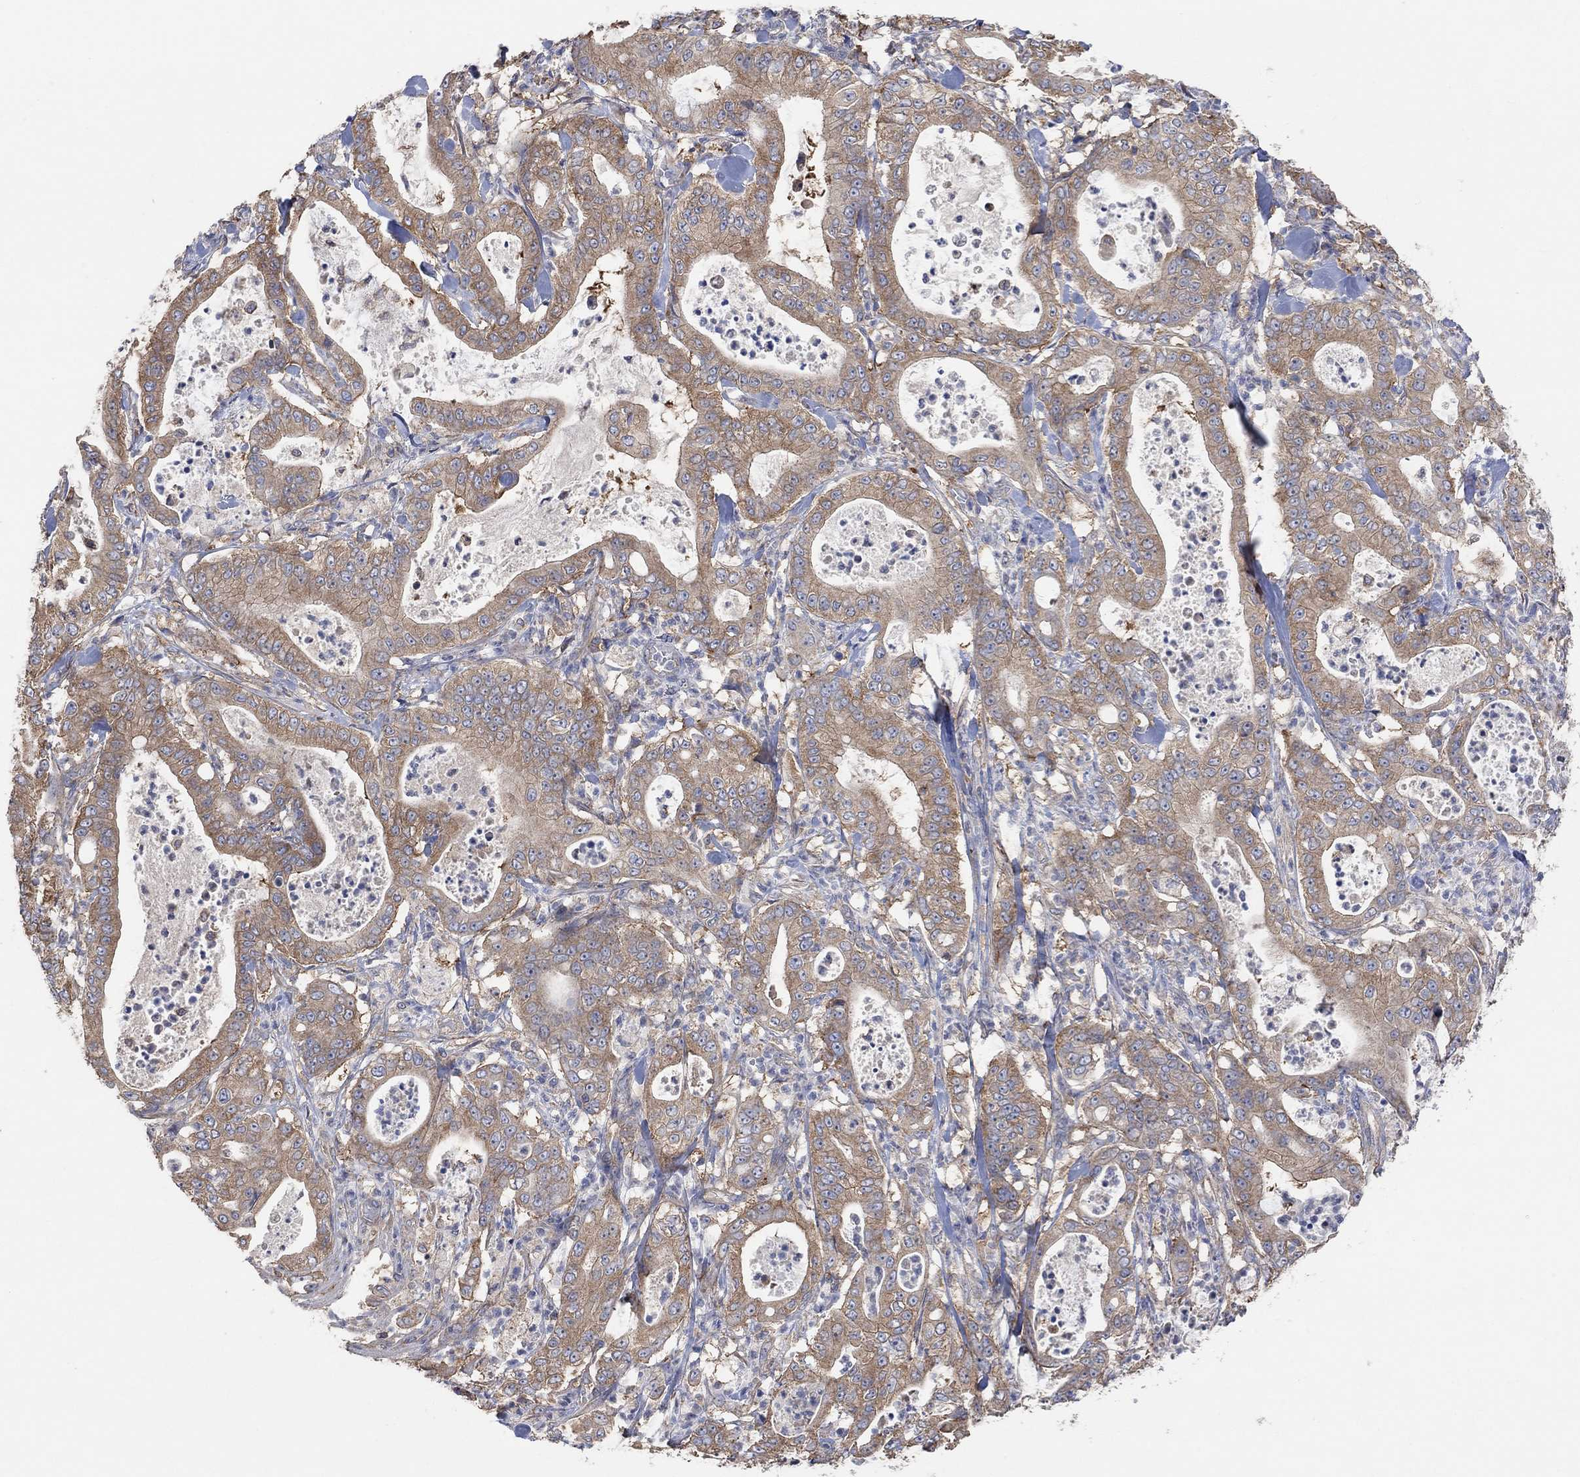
{"staining": {"intensity": "moderate", "quantity": ">75%", "location": "cytoplasmic/membranous"}, "tissue": "pancreatic cancer", "cell_type": "Tumor cells", "image_type": "cancer", "snomed": [{"axis": "morphology", "description": "Adenocarcinoma, NOS"}, {"axis": "topography", "description": "Pancreas"}], "caption": "Protein expression analysis of human adenocarcinoma (pancreatic) reveals moderate cytoplasmic/membranous positivity in about >75% of tumor cells.", "gene": "BLOC1S3", "patient": {"sex": "male", "age": 71}}